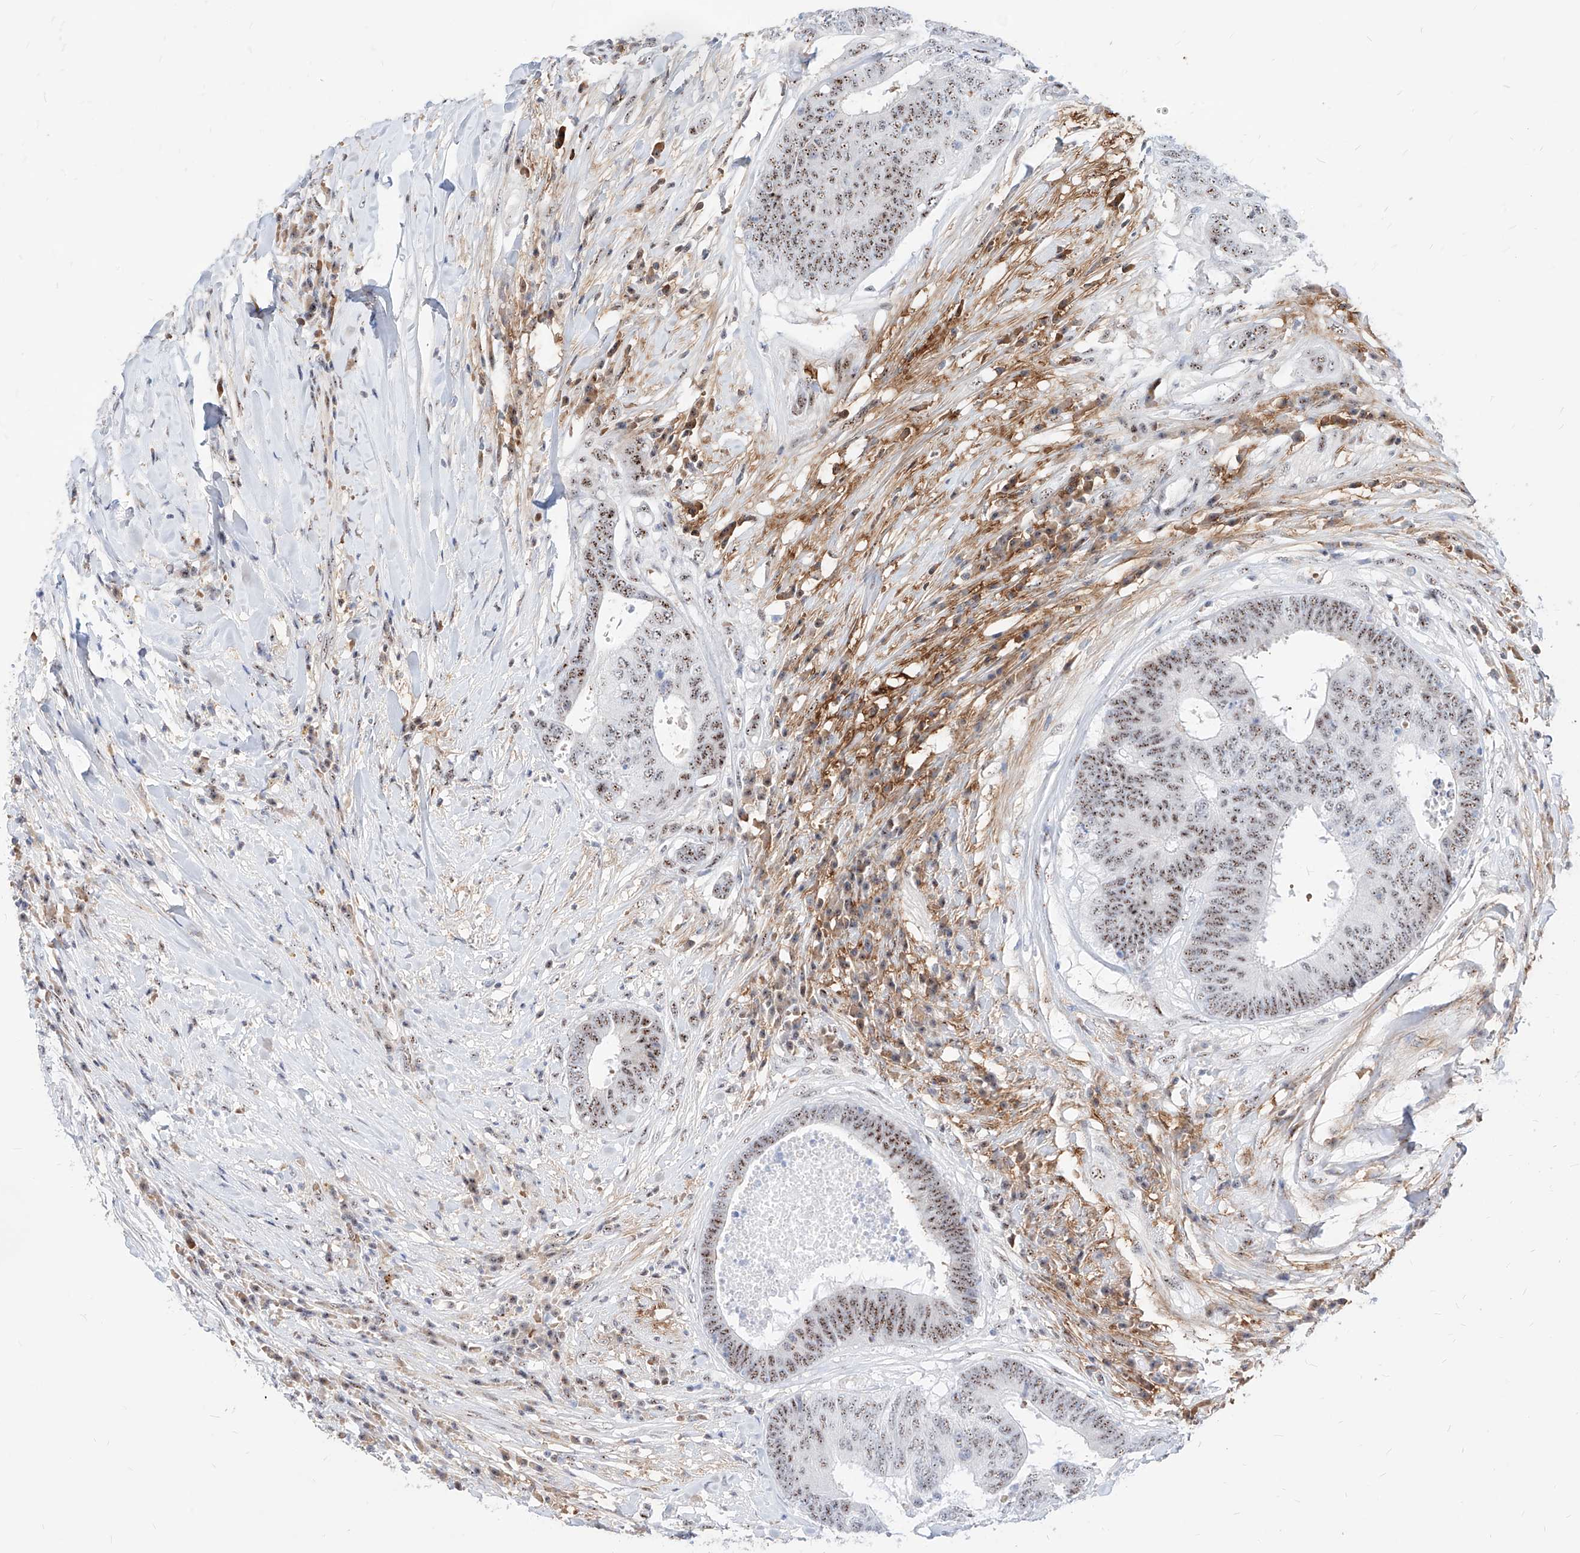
{"staining": {"intensity": "moderate", "quantity": ">75%", "location": "nuclear"}, "tissue": "colorectal cancer", "cell_type": "Tumor cells", "image_type": "cancer", "snomed": [{"axis": "morphology", "description": "Adenocarcinoma, NOS"}, {"axis": "topography", "description": "Rectum"}], "caption": "A medium amount of moderate nuclear positivity is seen in about >75% of tumor cells in adenocarcinoma (colorectal) tissue.", "gene": "ZFP42", "patient": {"sex": "male", "age": 72}}